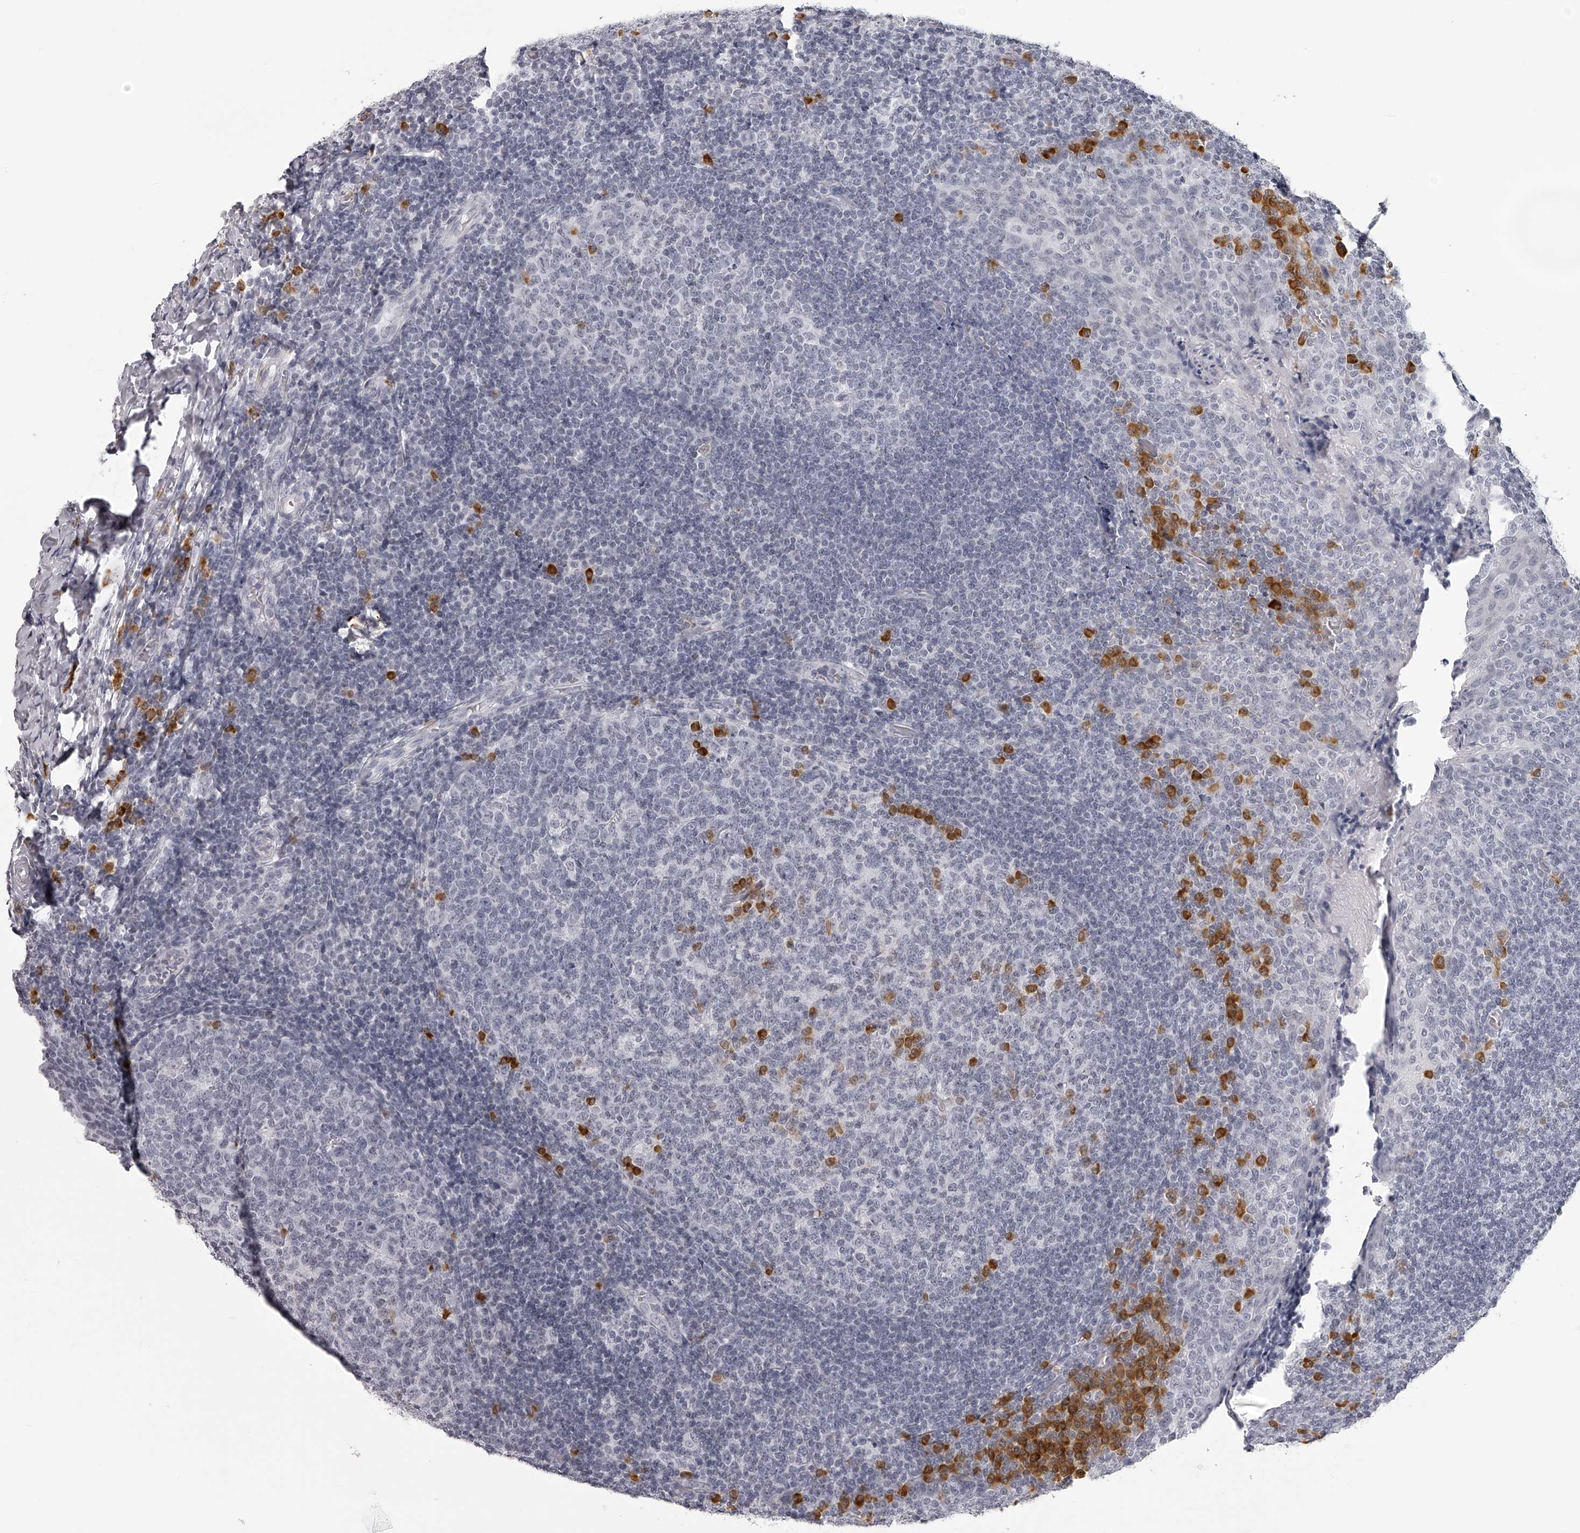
{"staining": {"intensity": "moderate", "quantity": "<25%", "location": "cytoplasmic/membranous"}, "tissue": "tonsil", "cell_type": "Germinal center cells", "image_type": "normal", "snomed": [{"axis": "morphology", "description": "Normal tissue, NOS"}, {"axis": "topography", "description": "Tonsil"}], "caption": "Moderate cytoplasmic/membranous positivity for a protein is identified in about <25% of germinal center cells of unremarkable tonsil using IHC.", "gene": "SEC11C", "patient": {"sex": "female", "age": 19}}